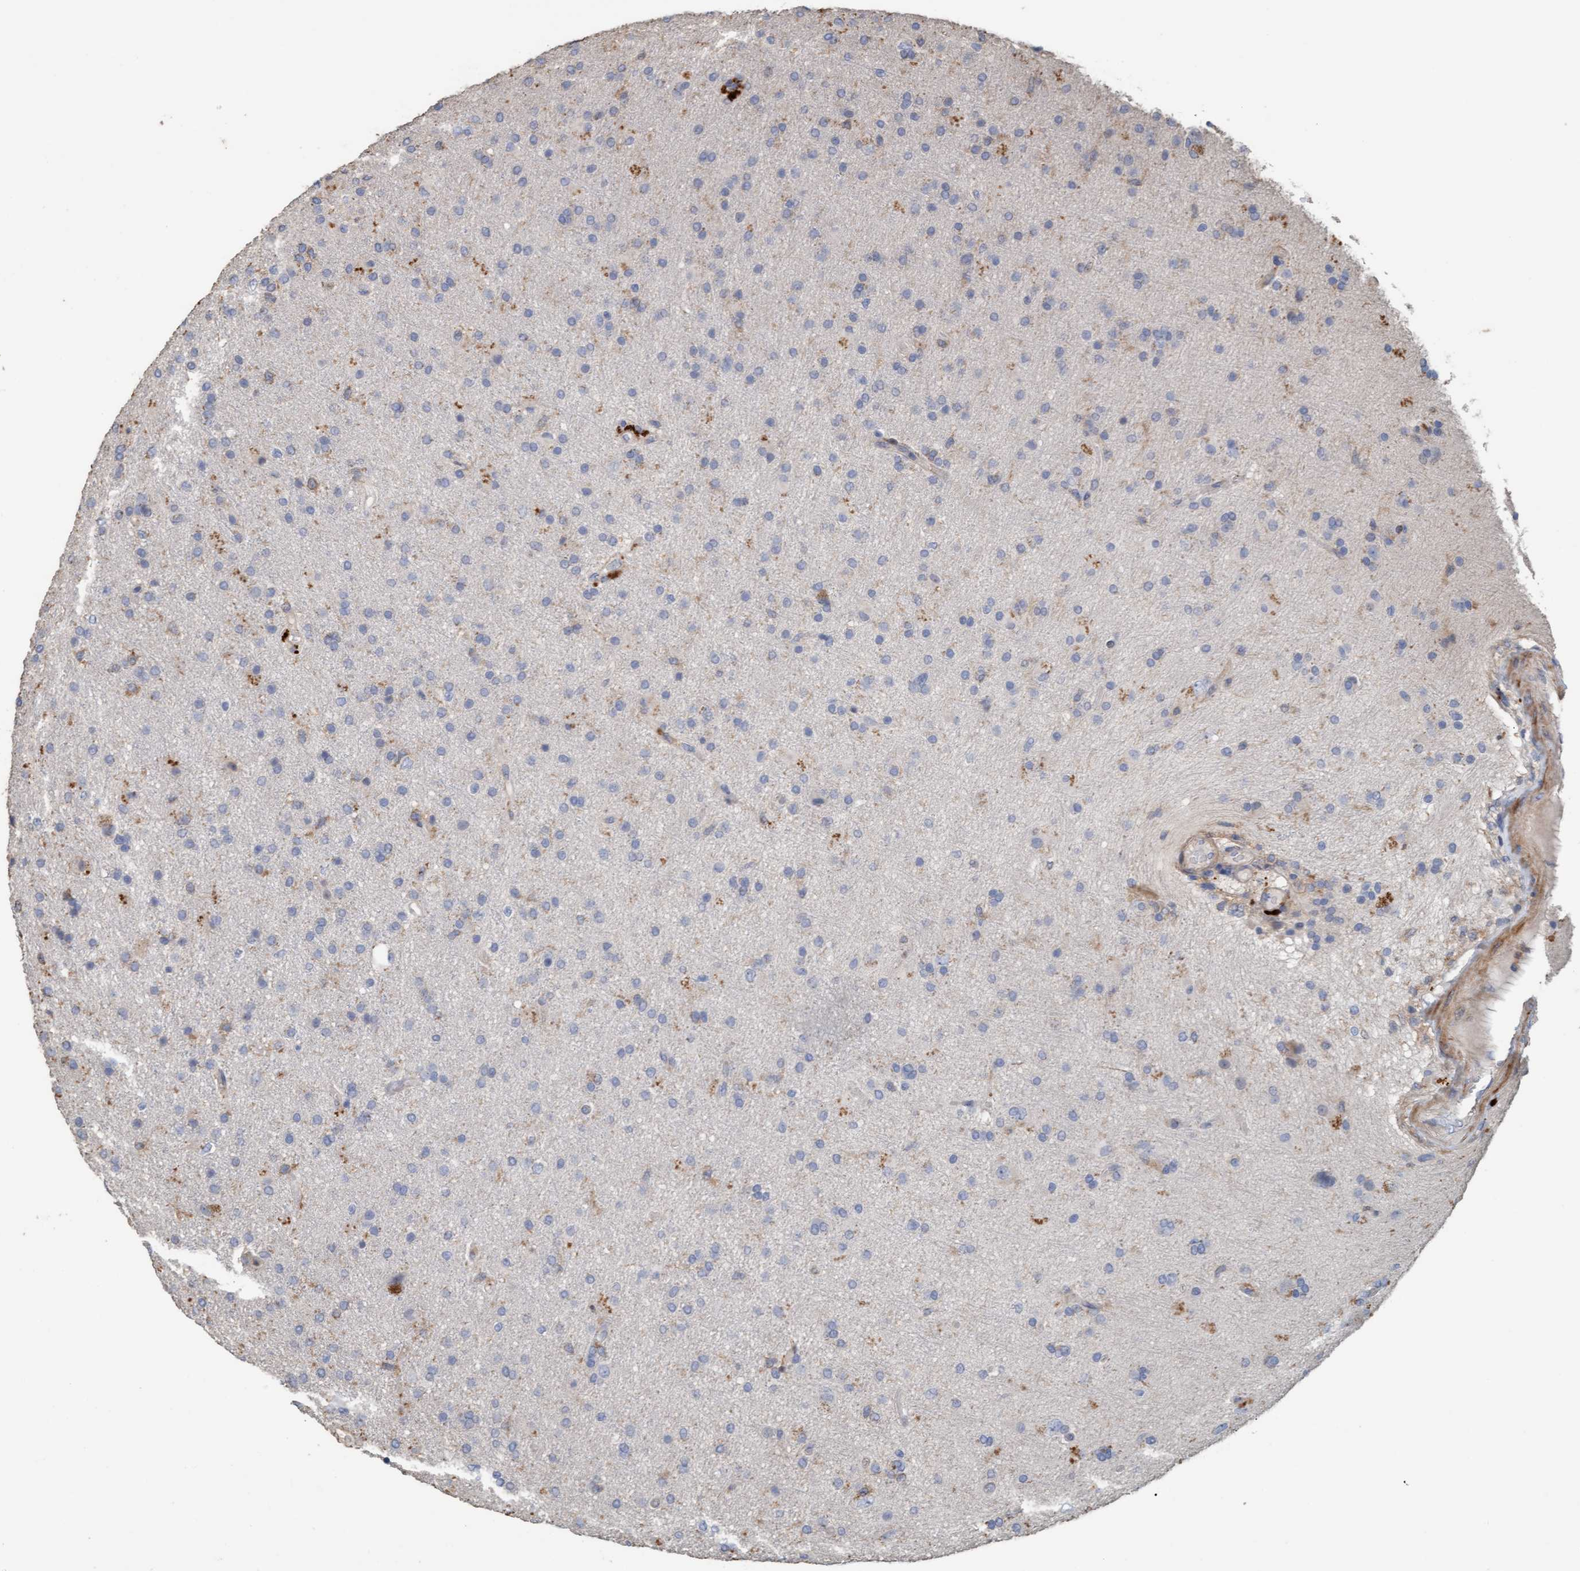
{"staining": {"intensity": "moderate", "quantity": "<25%", "location": "cytoplasmic/membranous"}, "tissue": "glioma", "cell_type": "Tumor cells", "image_type": "cancer", "snomed": [{"axis": "morphology", "description": "Glioma, malignant, High grade"}, {"axis": "topography", "description": "Brain"}], "caption": "A brown stain labels moderate cytoplasmic/membranous expression of a protein in human glioma tumor cells.", "gene": "LONRF1", "patient": {"sex": "male", "age": 72}}